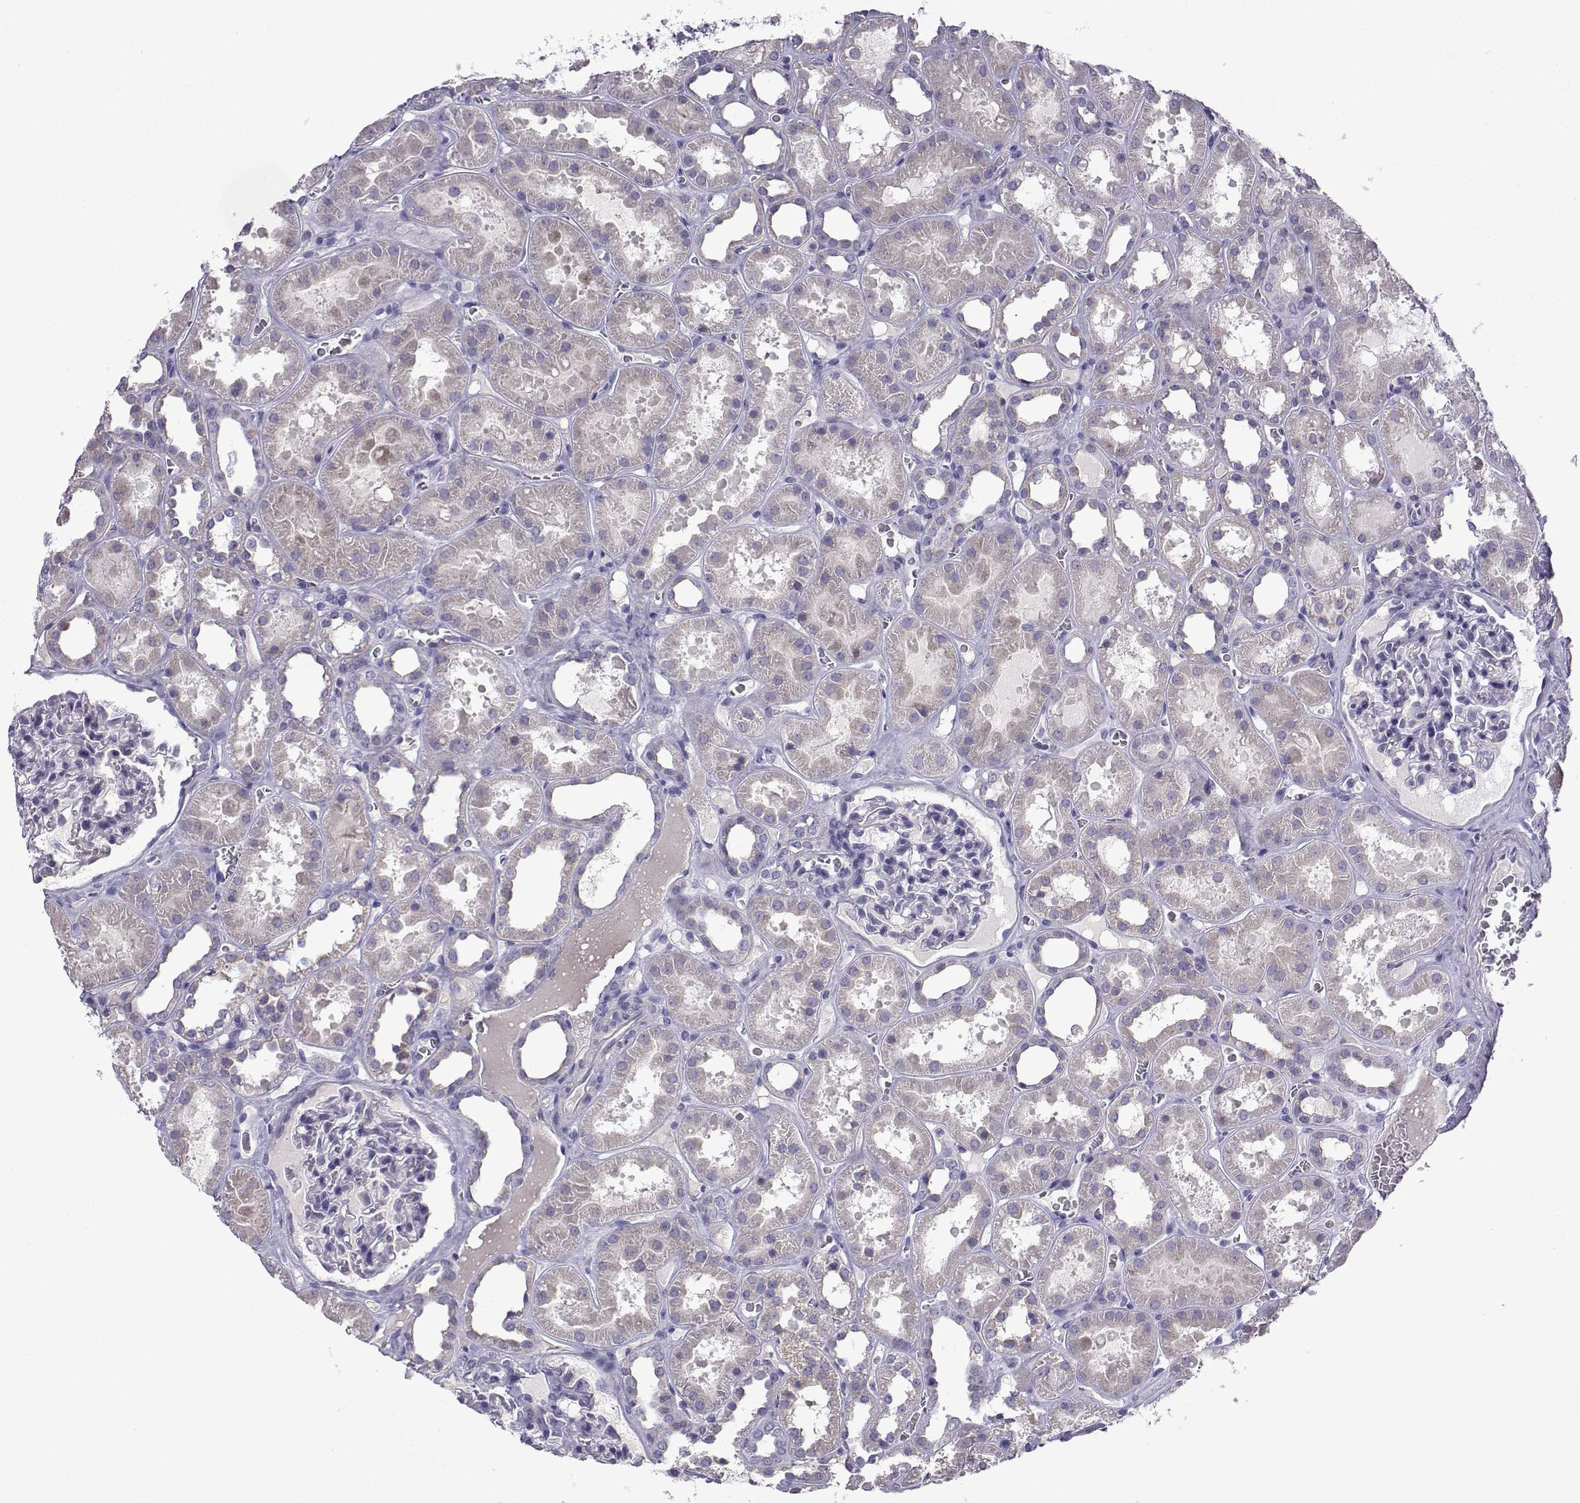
{"staining": {"intensity": "negative", "quantity": "none", "location": "none"}, "tissue": "kidney", "cell_type": "Cells in glomeruli", "image_type": "normal", "snomed": [{"axis": "morphology", "description": "Normal tissue, NOS"}, {"axis": "topography", "description": "Kidney"}], "caption": "DAB immunohistochemical staining of unremarkable kidney exhibits no significant staining in cells in glomeruli.", "gene": "SPACA7", "patient": {"sex": "female", "age": 41}}